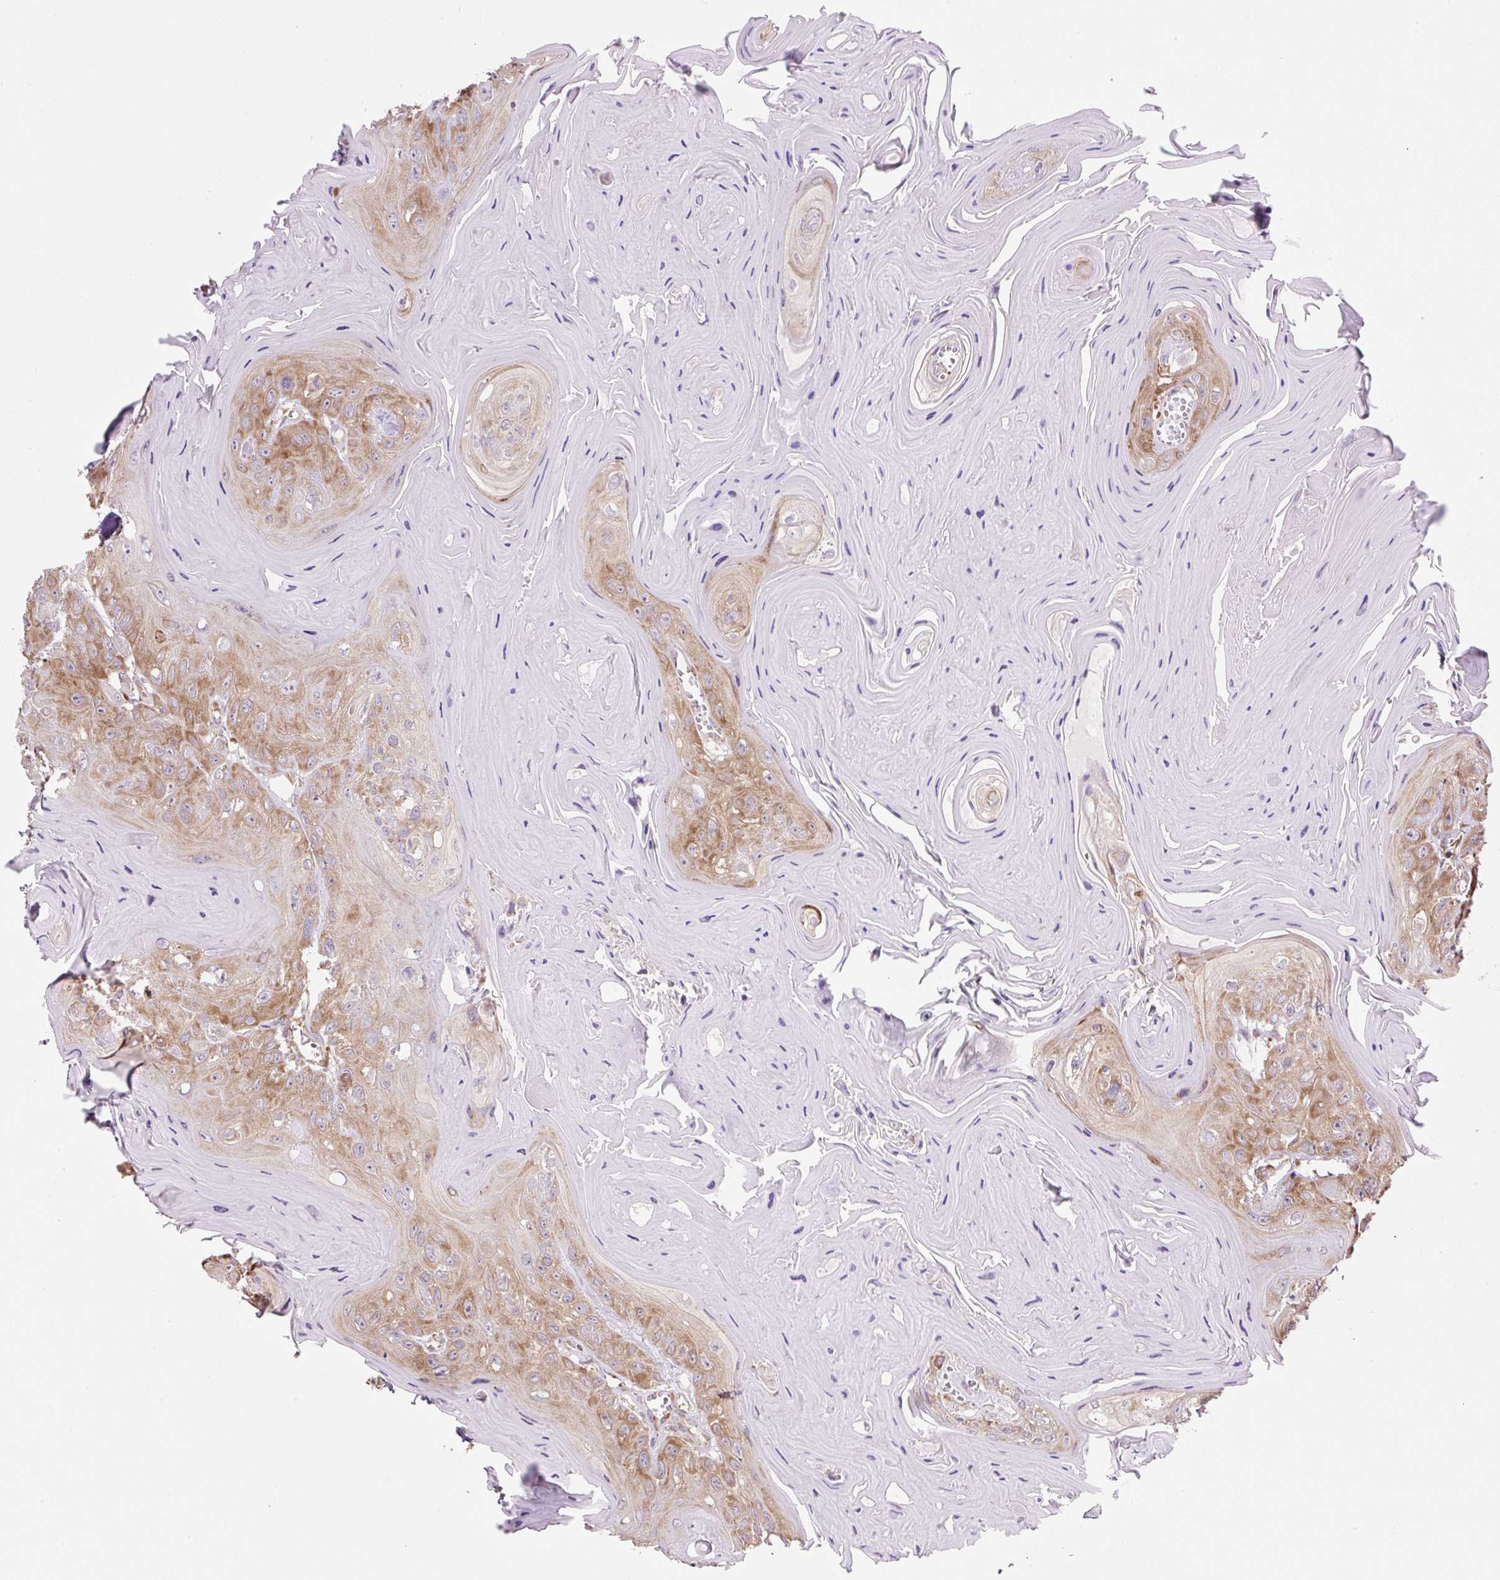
{"staining": {"intensity": "moderate", "quantity": ">75%", "location": "cytoplasmic/membranous"}, "tissue": "head and neck cancer", "cell_type": "Tumor cells", "image_type": "cancer", "snomed": [{"axis": "morphology", "description": "Squamous cell carcinoma, NOS"}, {"axis": "topography", "description": "Head-Neck"}], "caption": "Squamous cell carcinoma (head and neck) was stained to show a protein in brown. There is medium levels of moderate cytoplasmic/membranous expression in approximately >75% of tumor cells. Using DAB (3,3'-diaminobenzidine) (brown) and hematoxylin (blue) stains, captured at high magnification using brightfield microscopy.", "gene": "RPS23", "patient": {"sex": "female", "age": 59}}